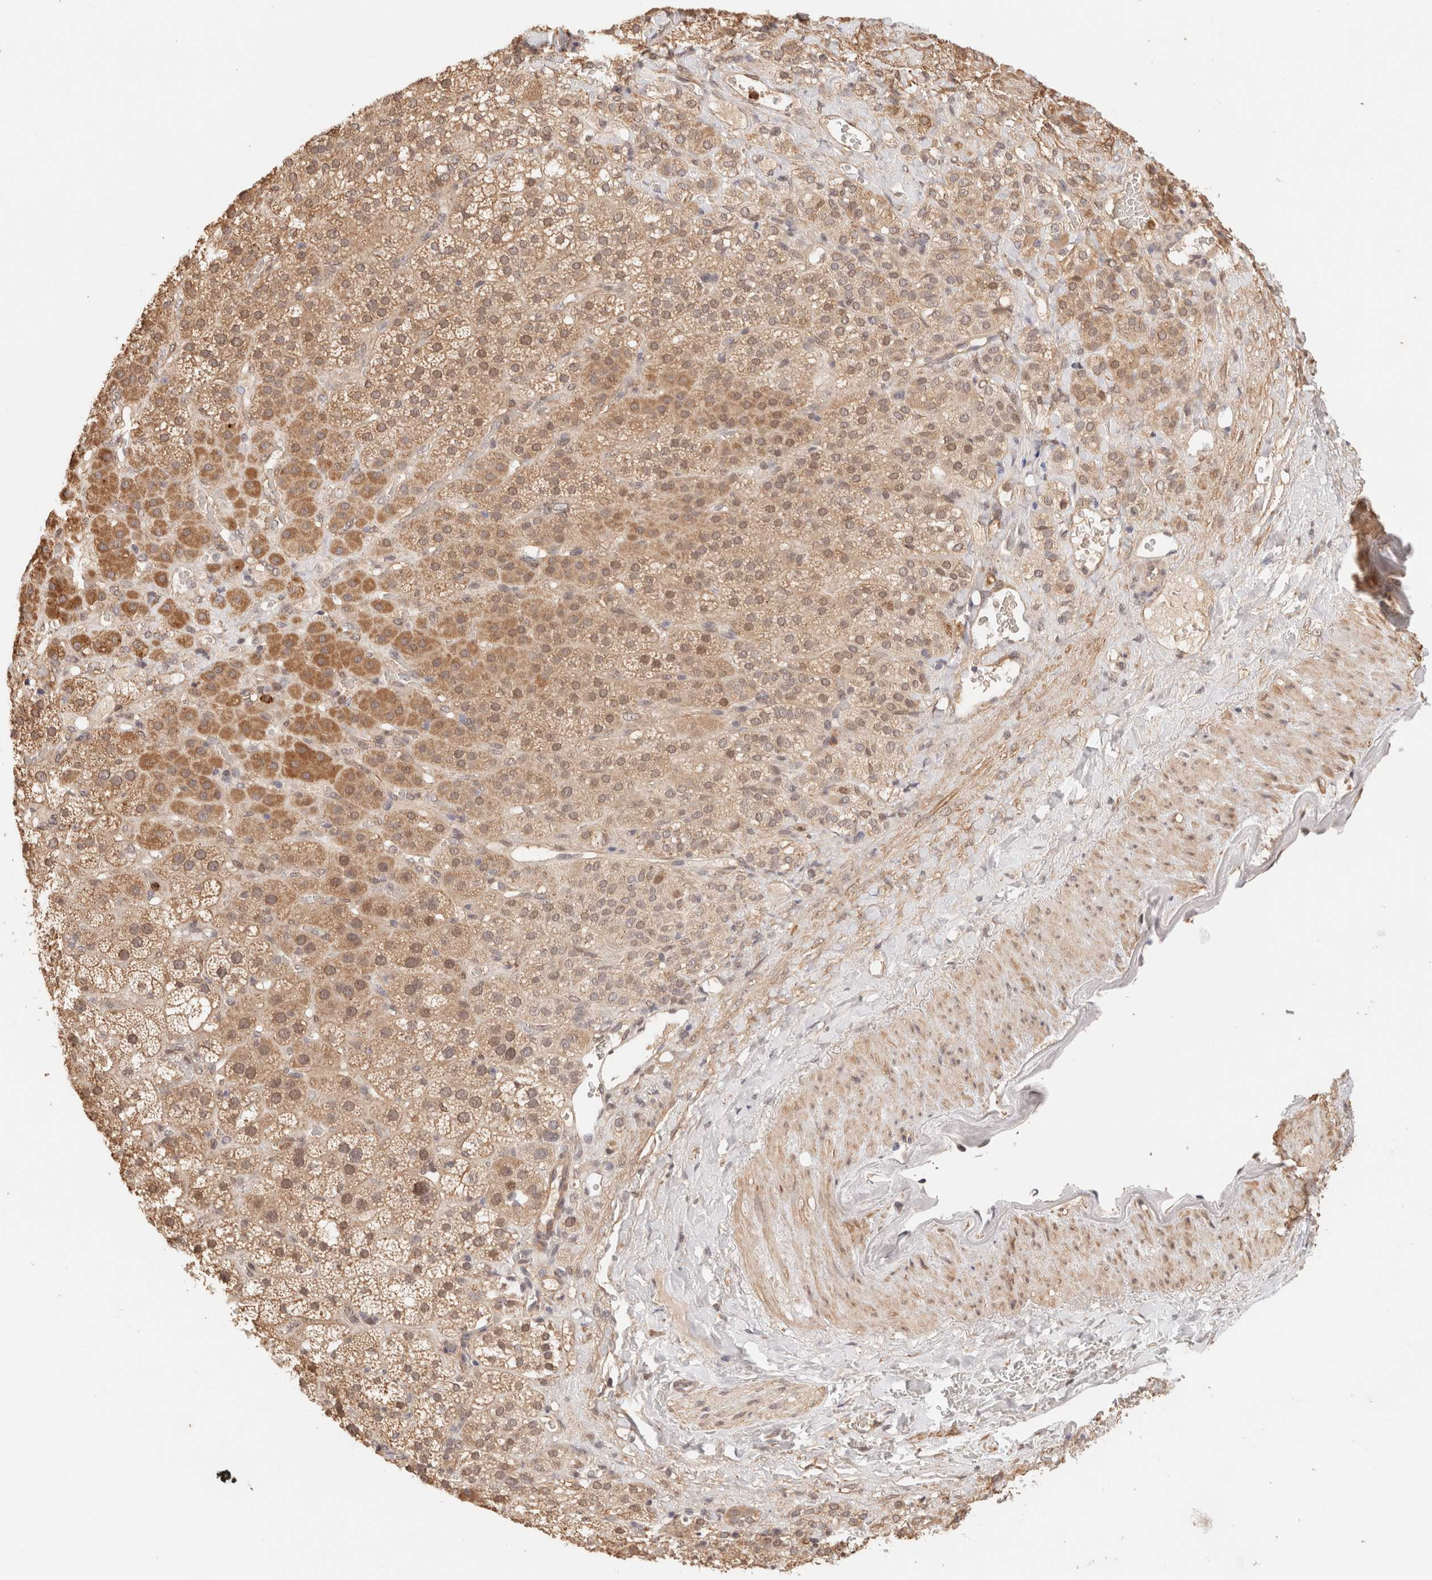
{"staining": {"intensity": "moderate", "quantity": ">75%", "location": "cytoplasmic/membranous,nuclear"}, "tissue": "adrenal gland", "cell_type": "Glandular cells", "image_type": "normal", "snomed": [{"axis": "morphology", "description": "Normal tissue, NOS"}, {"axis": "topography", "description": "Adrenal gland"}], "caption": "This micrograph exhibits immunohistochemistry staining of unremarkable human adrenal gland, with medium moderate cytoplasmic/membranous,nuclear staining in approximately >75% of glandular cells.", "gene": "BRPF3", "patient": {"sex": "male", "age": 57}}